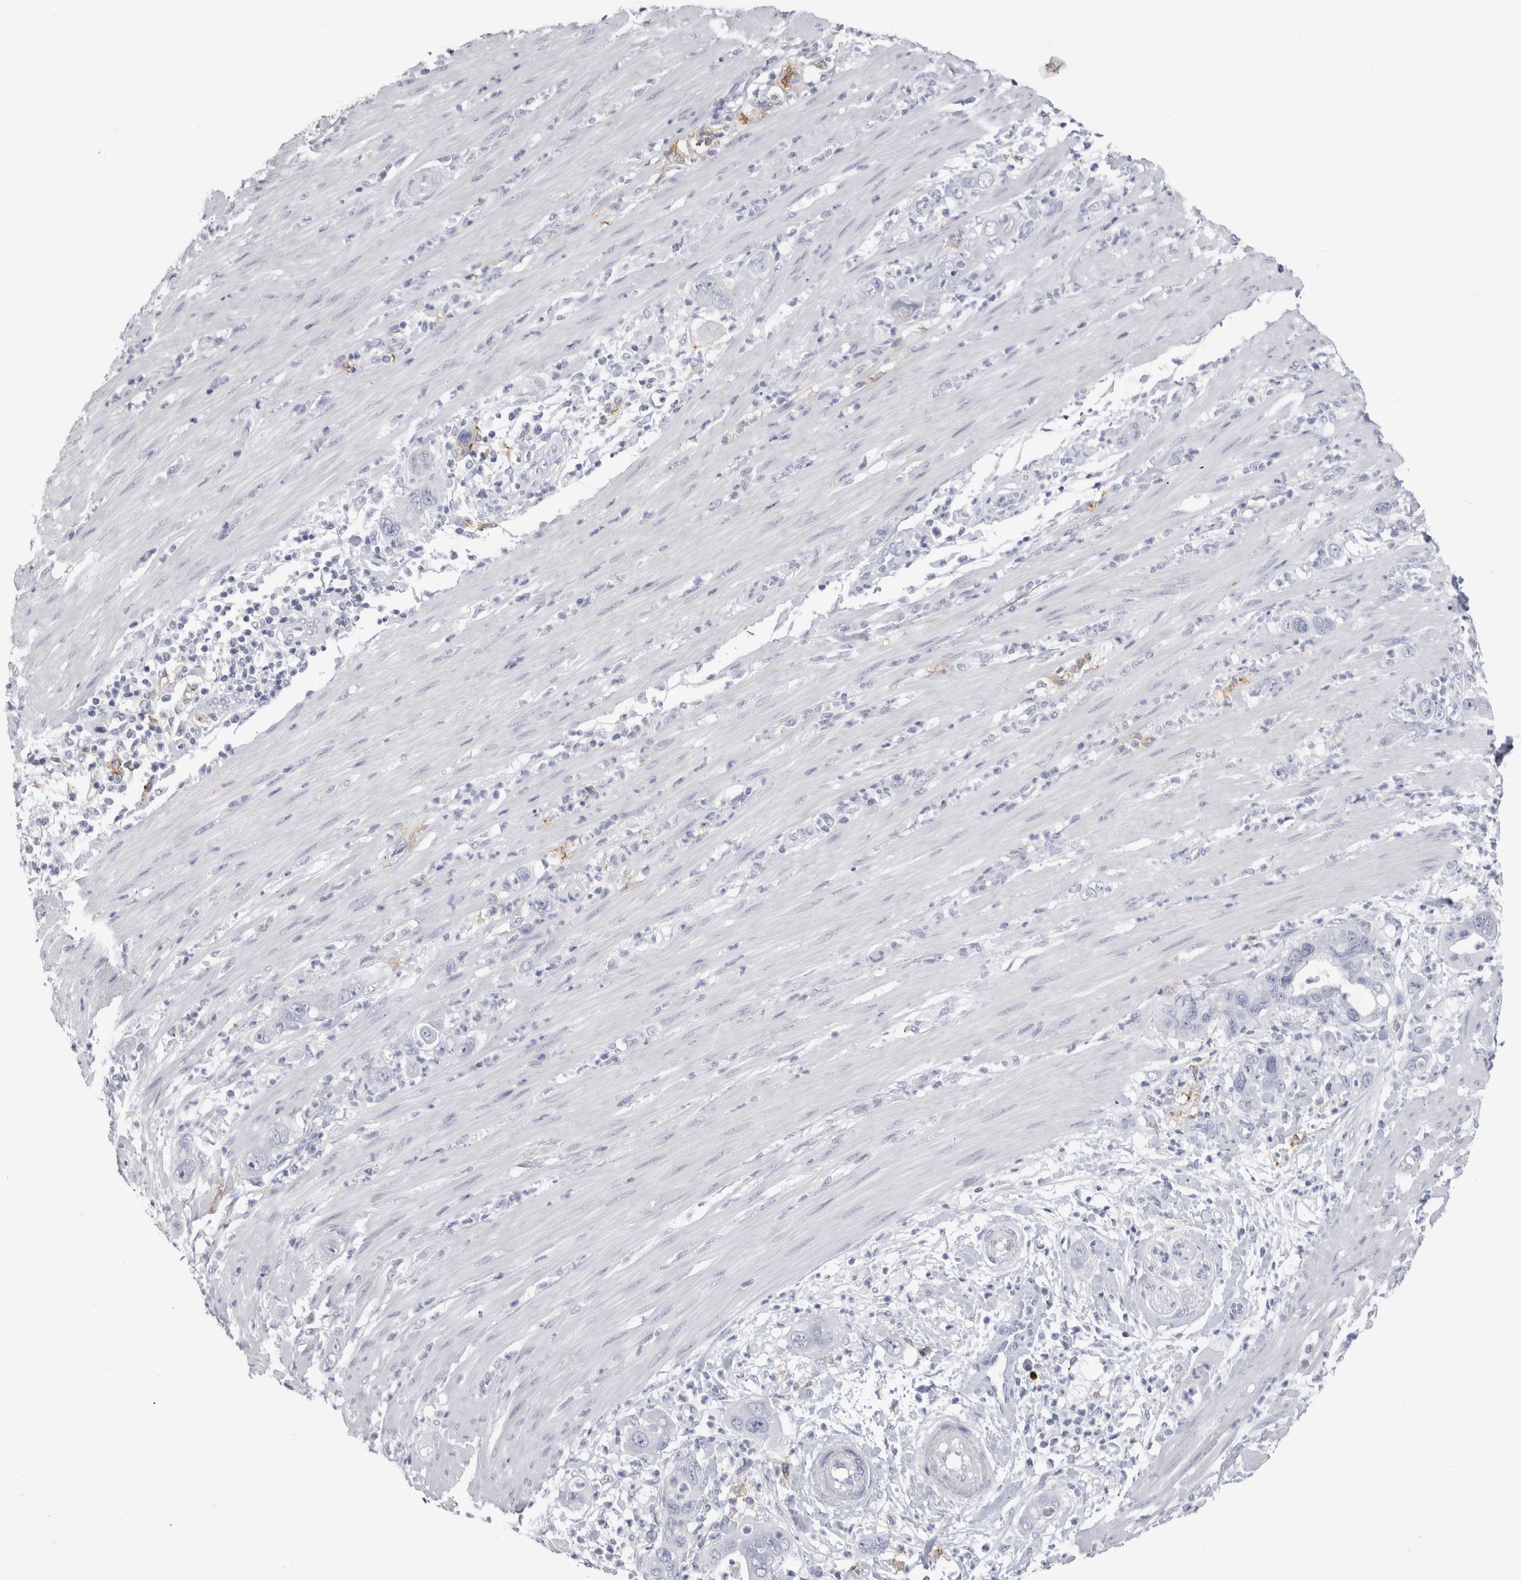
{"staining": {"intensity": "negative", "quantity": "none", "location": "none"}, "tissue": "pancreatic cancer", "cell_type": "Tumor cells", "image_type": "cancer", "snomed": [{"axis": "morphology", "description": "Adenocarcinoma, NOS"}, {"axis": "topography", "description": "Pancreas"}], "caption": "Protein analysis of pancreatic cancer demonstrates no significant positivity in tumor cells.", "gene": "CDH17", "patient": {"sex": "female", "age": 71}}